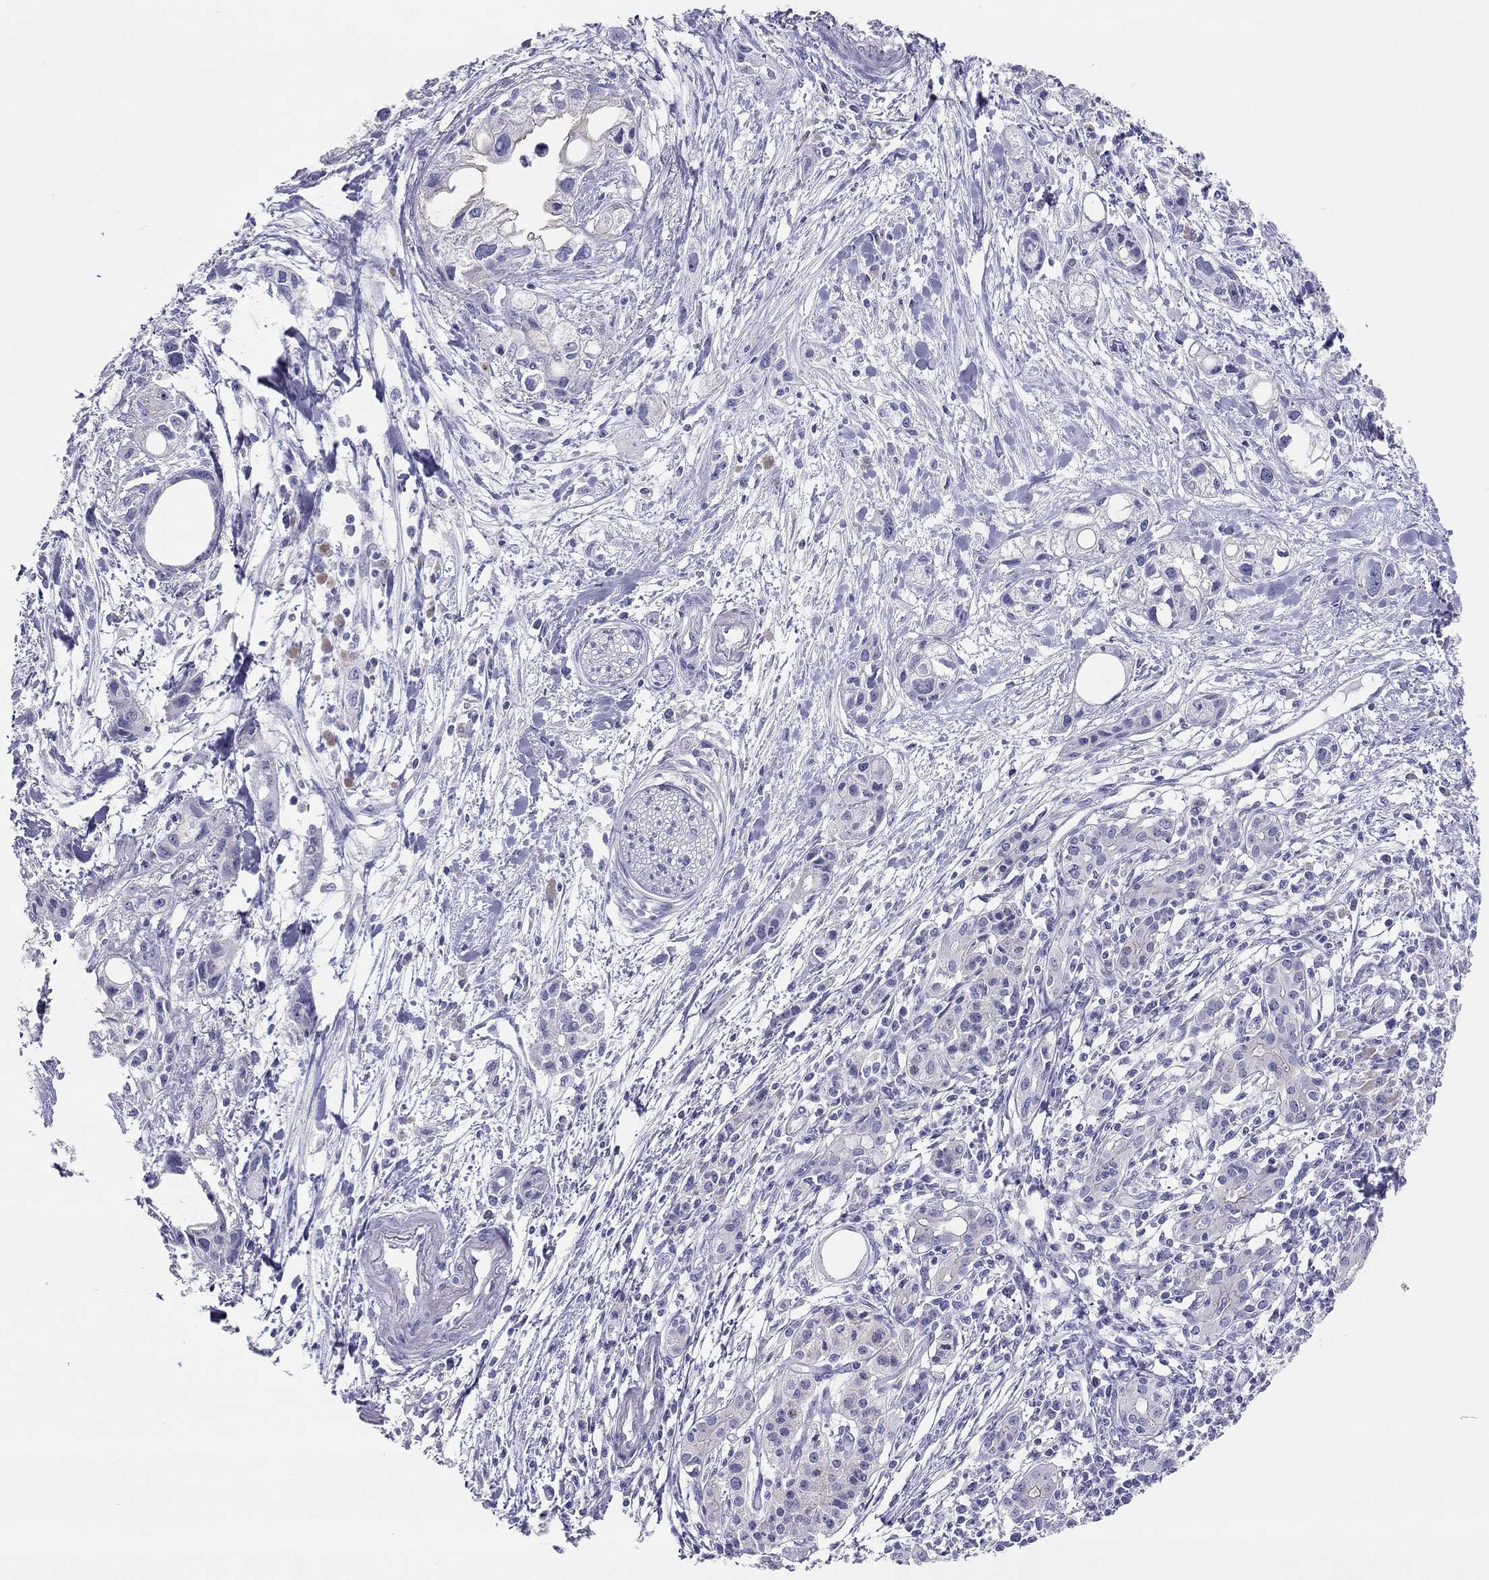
{"staining": {"intensity": "negative", "quantity": "none", "location": "none"}, "tissue": "pancreatic cancer", "cell_type": "Tumor cells", "image_type": "cancer", "snomed": [{"axis": "morphology", "description": "Adenocarcinoma, NOS"}, {"axis": "topography", "description": "Pancreas"}], "caption": "A high-resolution micrograph shows immunohistochemistry staining of pancreatic cancer (adenocarcinoma), which exhibits no significant staining in tumor cells.", "gene": "MGAT4C", "patient": {"sex": "female", "age": 61}}